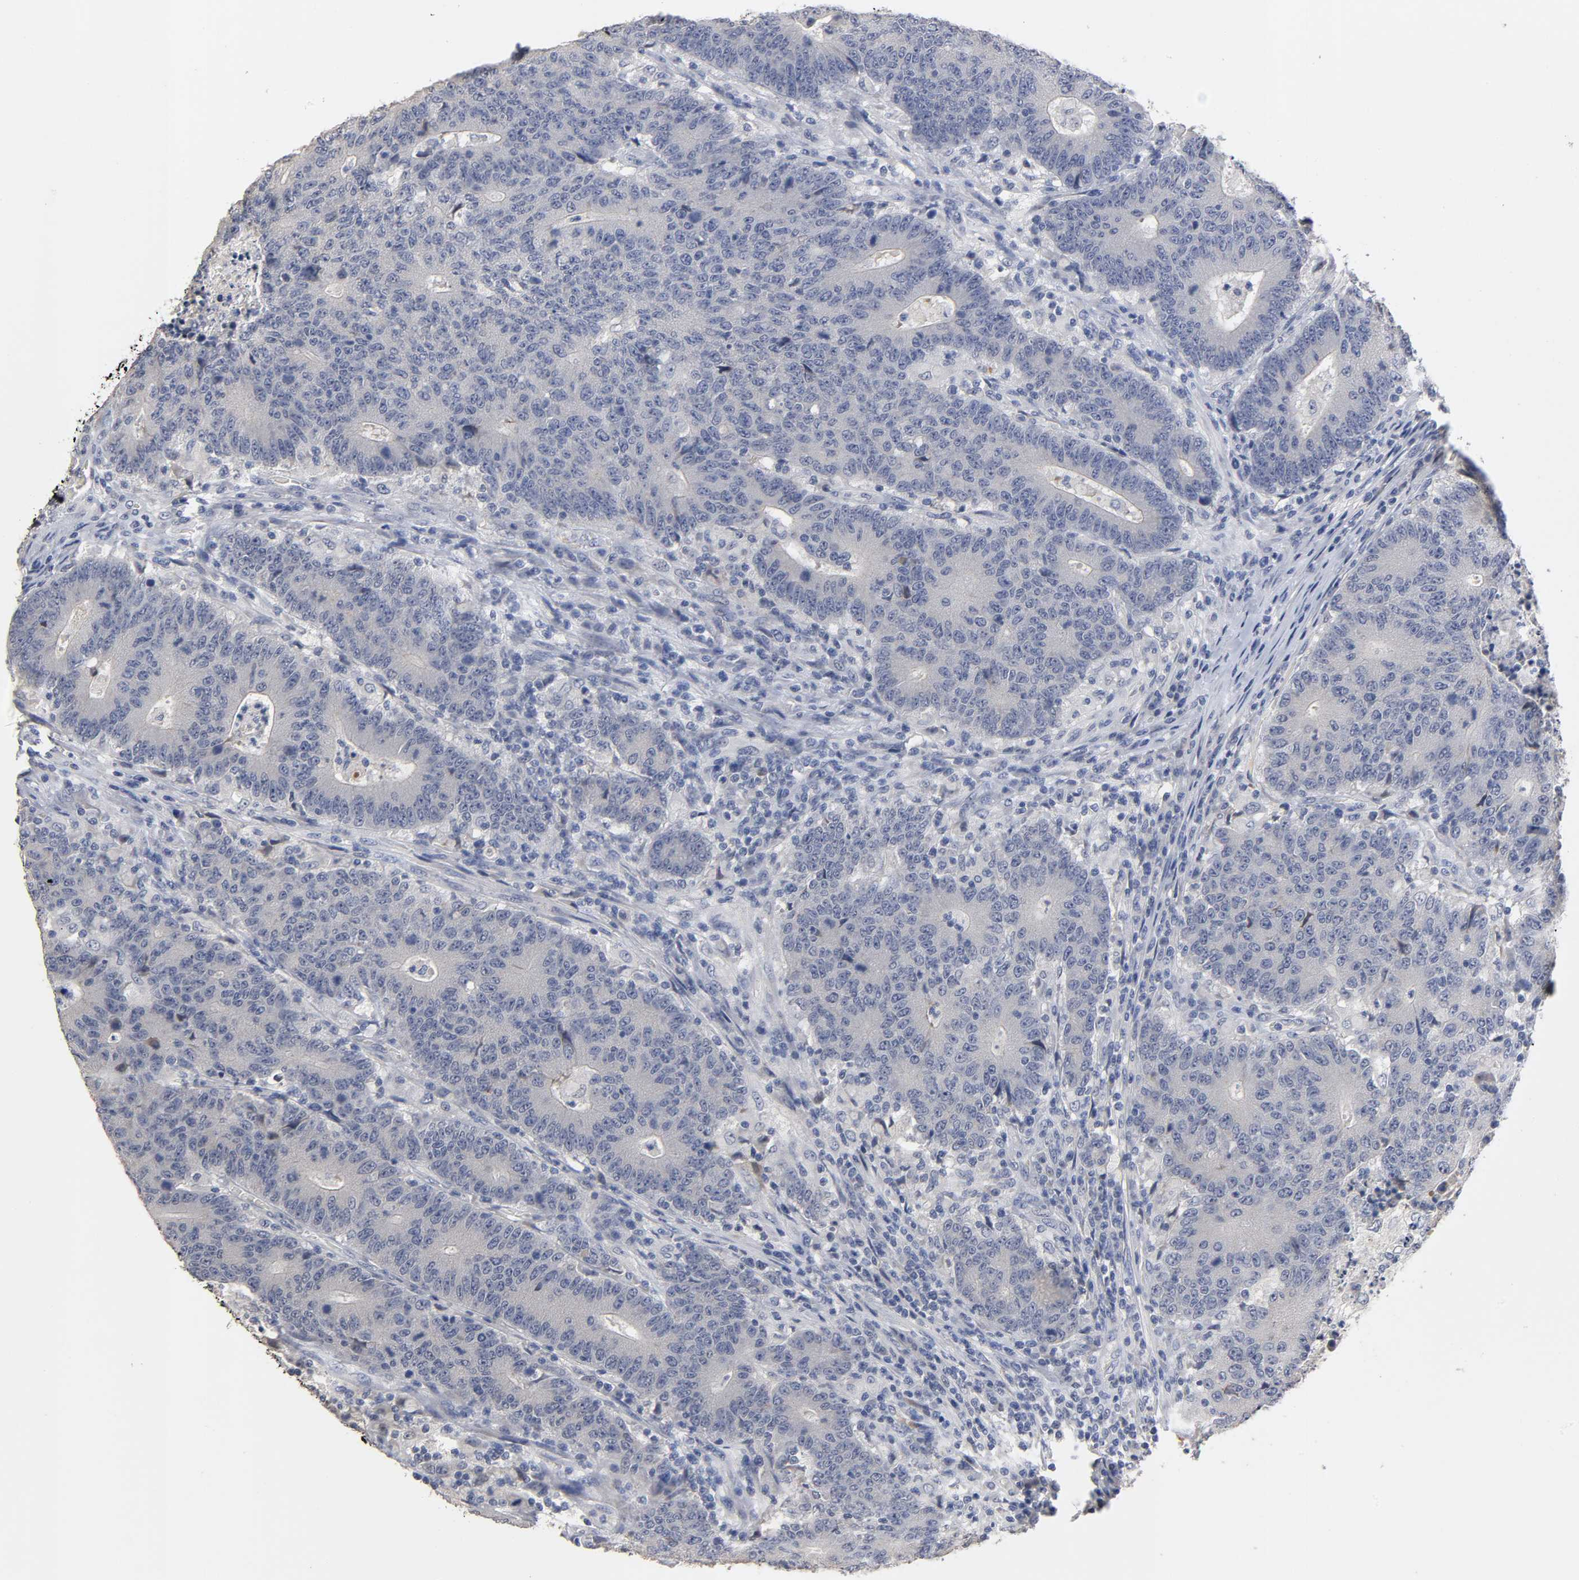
{"staining": {"intensity": "negative", "quantity": "none", "location": "none"}, "tissue": "colorectal cancer", "cell_type": "Tumor cells", "image_type": "cancer", "snomed": [{"axis": "morphology", "description": "Normal tissue, NOS"}, {"axis": "morphology", "description": "Adenocarcinoma, NOS"}, {"axis": "topography", "description": "Colon"}], "caption": "Tumor cells are negative for brown protein staining in colorectal cancer.", "gene": "OVOL1", "patient": {"sex": "female", "age": 75}}